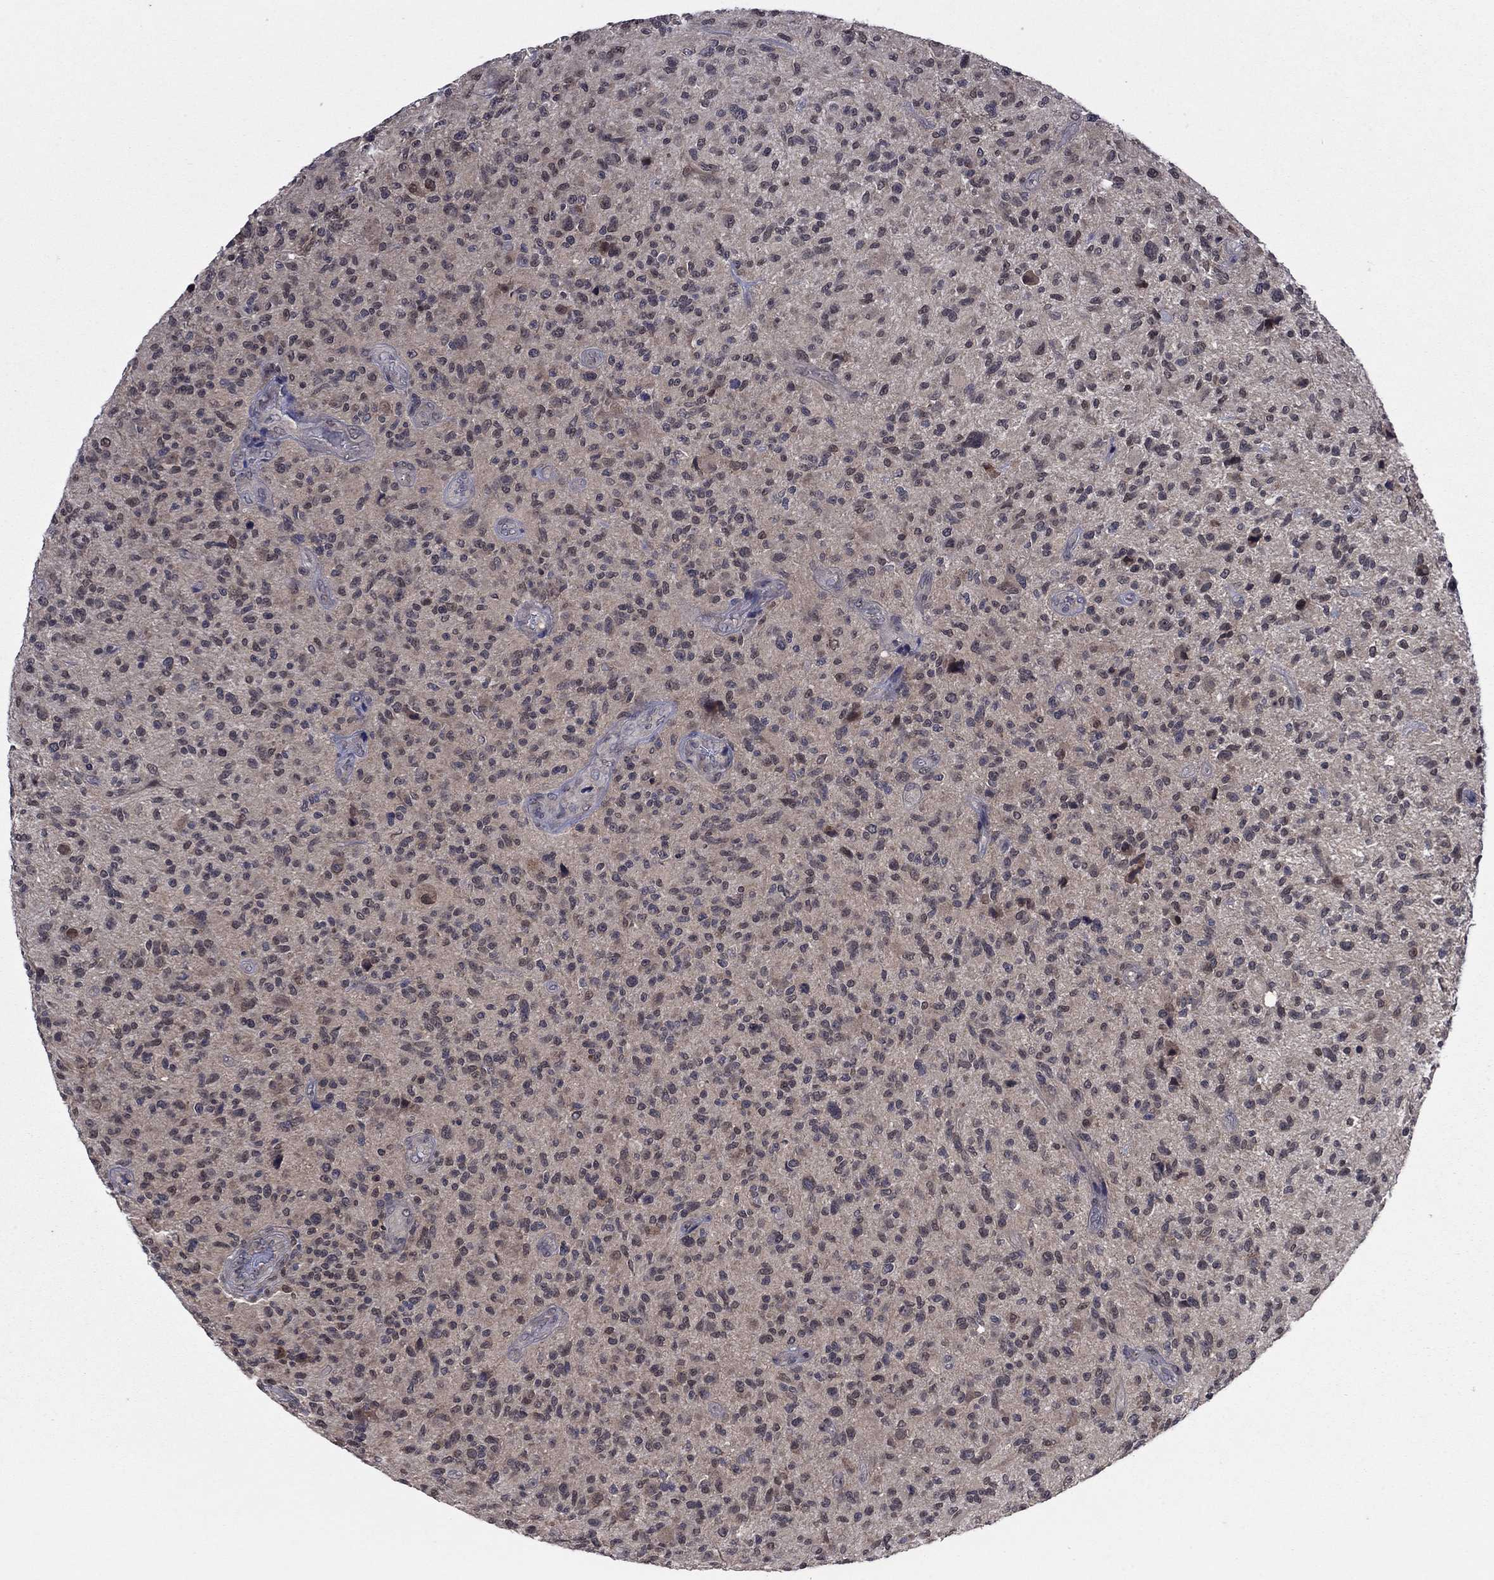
{"staining": {"intensity": "negative", "quantity": "none", "location": "none"}, "tissue": "glioma", "cell_type": "Tumor cells", "image_type": "cancer", "snomed": [{"axis": "morphology", "description": "Glioma, malignant, High grade"}, {"axis": "topography", "description": "Brain"}], "caption": "Human glioma stained for a protein using immunohistochemistry demonstrates no staining in tumor cells.", "gene": "IAH1", "patient": {"sex": "male", "age": 47}}